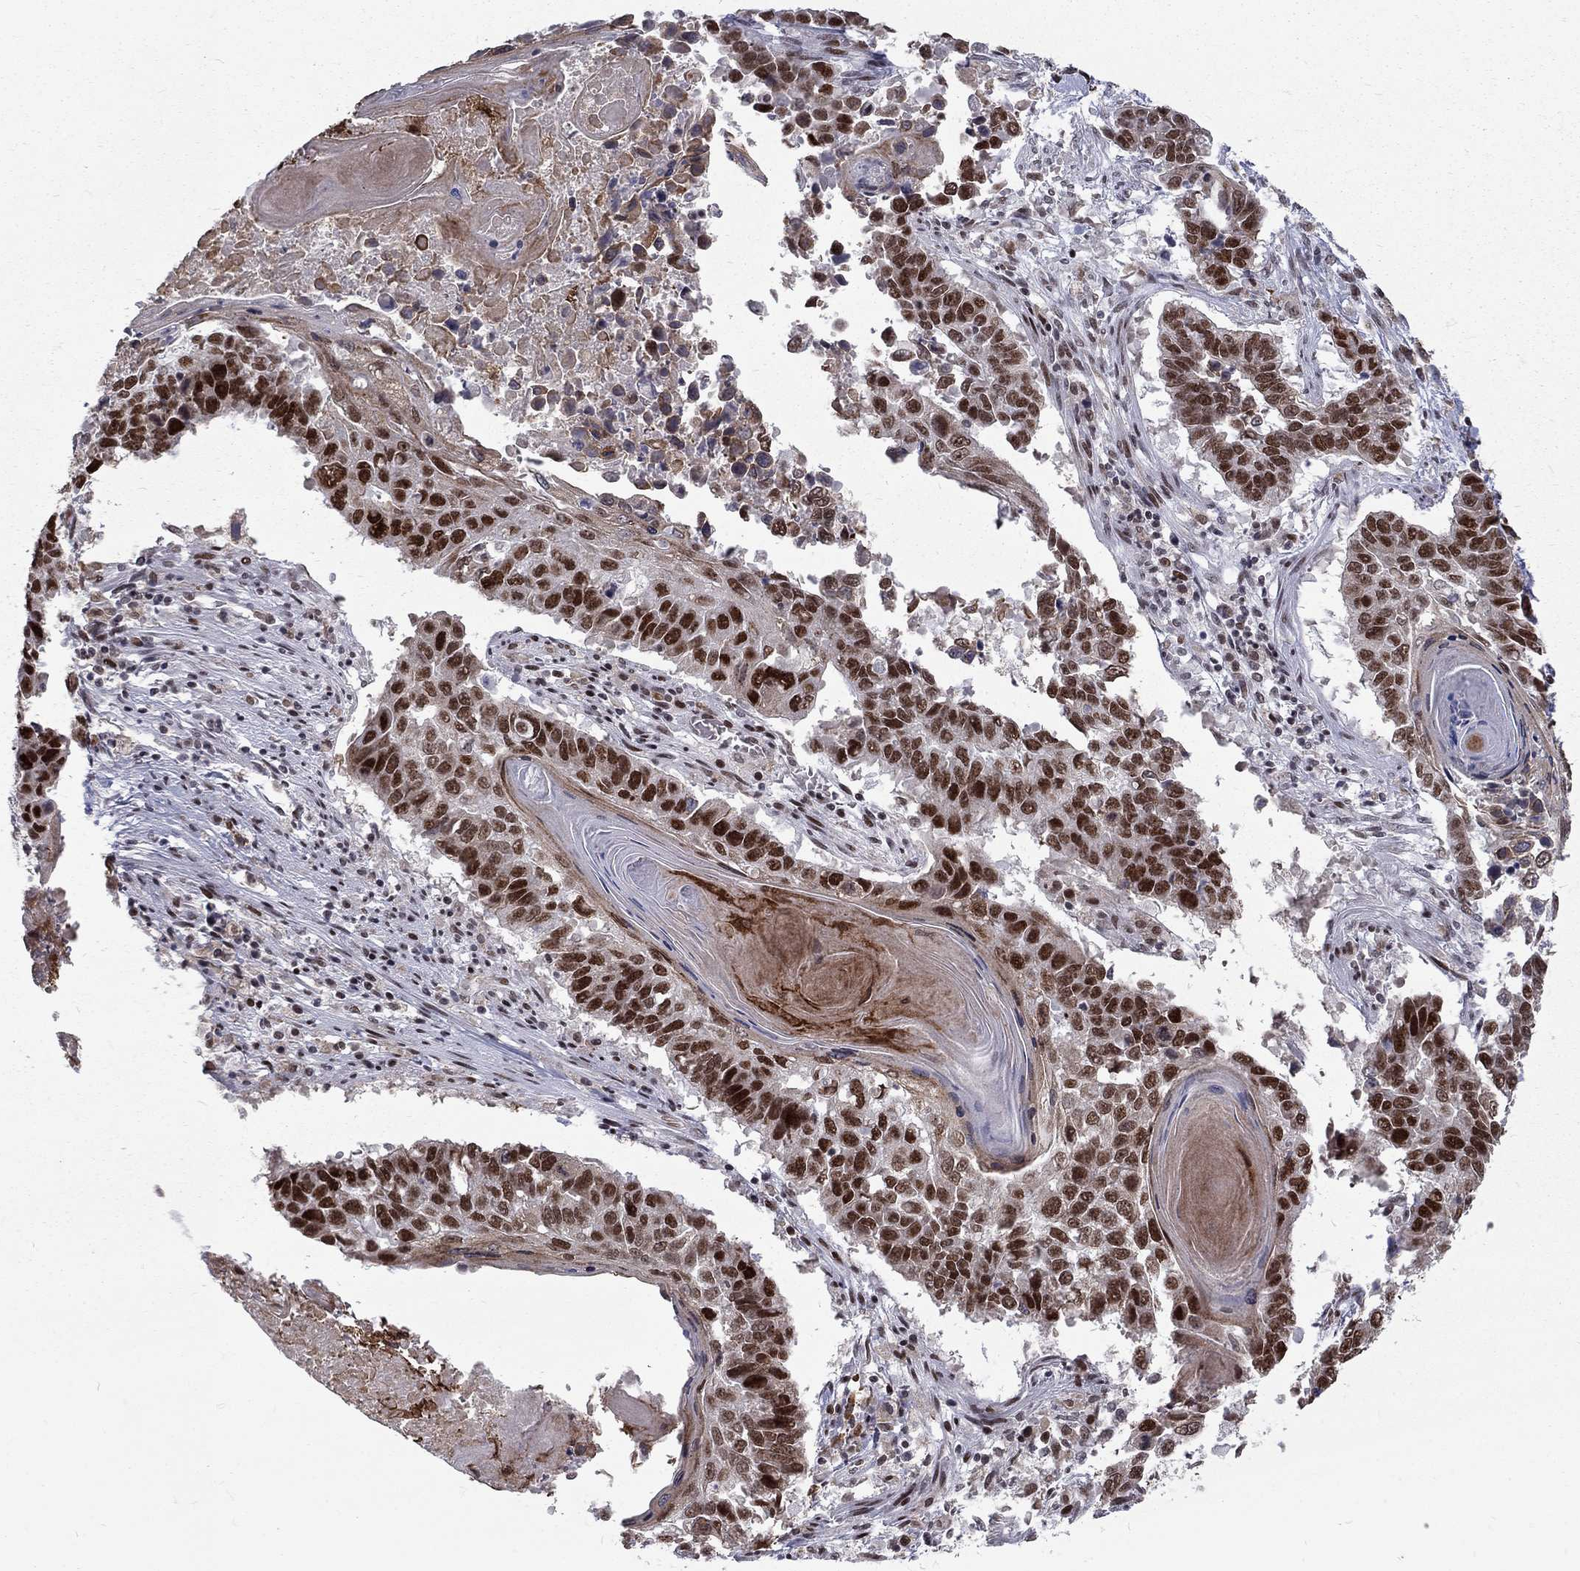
{"staining": {"intensity": "strong", "quantity": ">75%", "location": "nuclear"}, "tissue": "lung cancer", "cell_type": "Tumor cells", "image_type": "cancer", "snomed": [{"axis": "morphology", "description": "Squamous cell carcinoma, NOS"}, {"axis": "topography", "description": "Lung"}], "caption": "IHC of human lung cancer displays high levels of strong nuclear expression in approximately >75% of tumor cells.", "gene": "TCEAL1", "patient": {"sex": "male", "age": 73}}